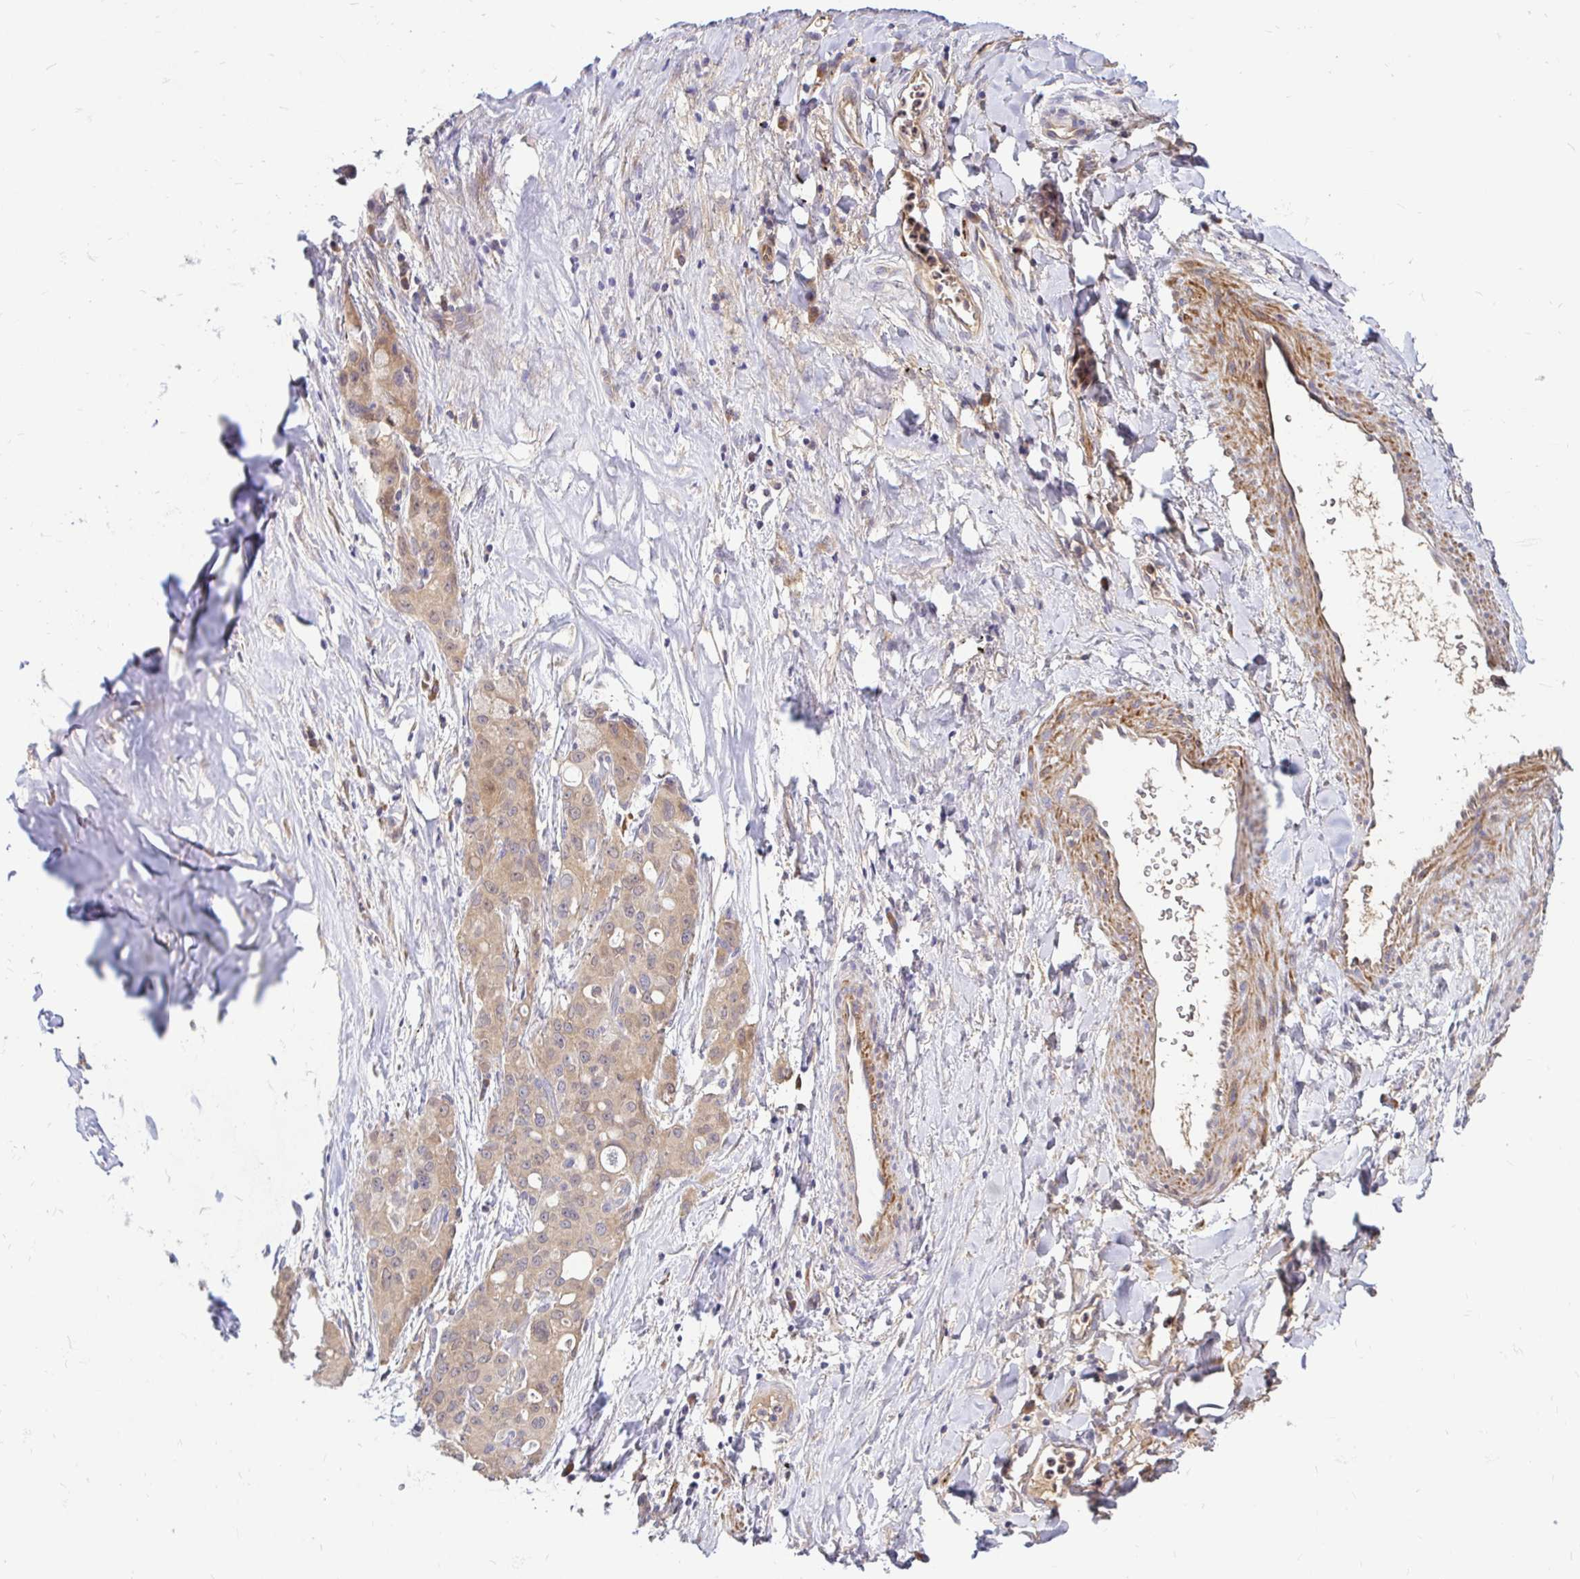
{"staining": {"intensity": "moderate", "quantity": ">75%", "location": "cytoplasmic/membranous,nuclear"}, "tissue": "lung cancer", "cell_type": "Tumor cells", "image_type": "cancer", "snomed": [{"axis": "morphology", "description": "Adenocarcinoma, NOS"}, {"axis": "topography", "description": "Lung"}], "caption": "Brown immunohistochemical staining in lung adenocarcinoma reveals moderate cytoplasmic/membranous and nuclear expression in about >75% of tumor cells. The staining was performed using DAB (3,3'-diaminobenzidine) to visualize the protein expression in brown, while the nuclei were stained in blue with hematoxylin (Magnification: 20x).", "gene": "ARHGEF37", "patient": {"sex": "female", "age": 44}}